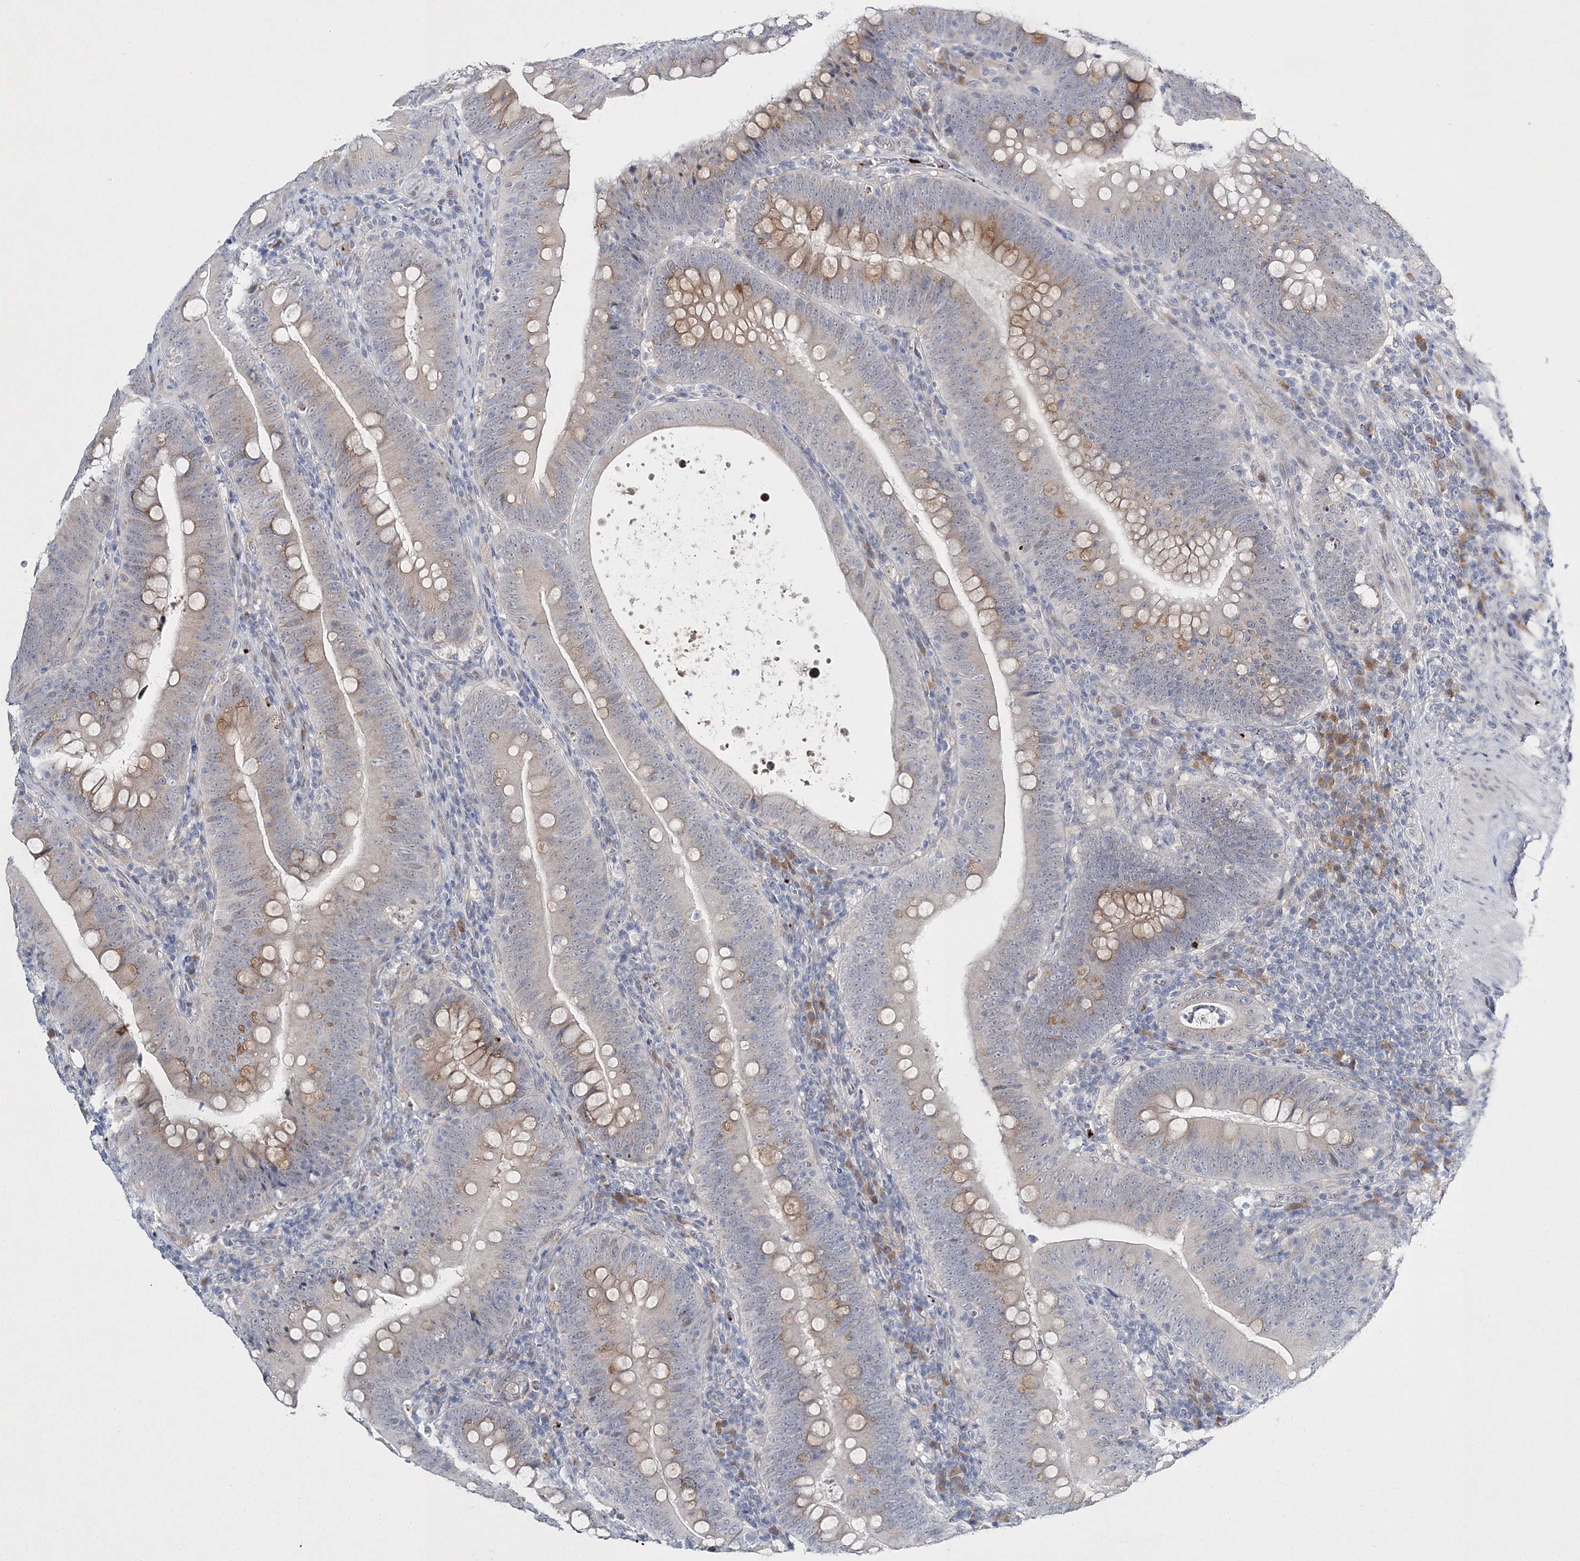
{"staining": {"intensity": "weak", "quantity": "25%-75%", "location": "cytoplasmic/membranous"}, "tissue": "colorectal cancer", "cell_type": "Tumor cells", "image_type": "cancer", "snomed": [{"axis": "morphology", "description": "Normal tissue, NOS"}, {"axis": "topography", "description": "Colon"}], "caption": "This is a histology image of IHC staining of colorectal cancer, which shows weak staining in the cytoplasmic/membranous of tumor cells.", "gene": "MYOZ2", "patient": {"sex": "female", "age": 82}}